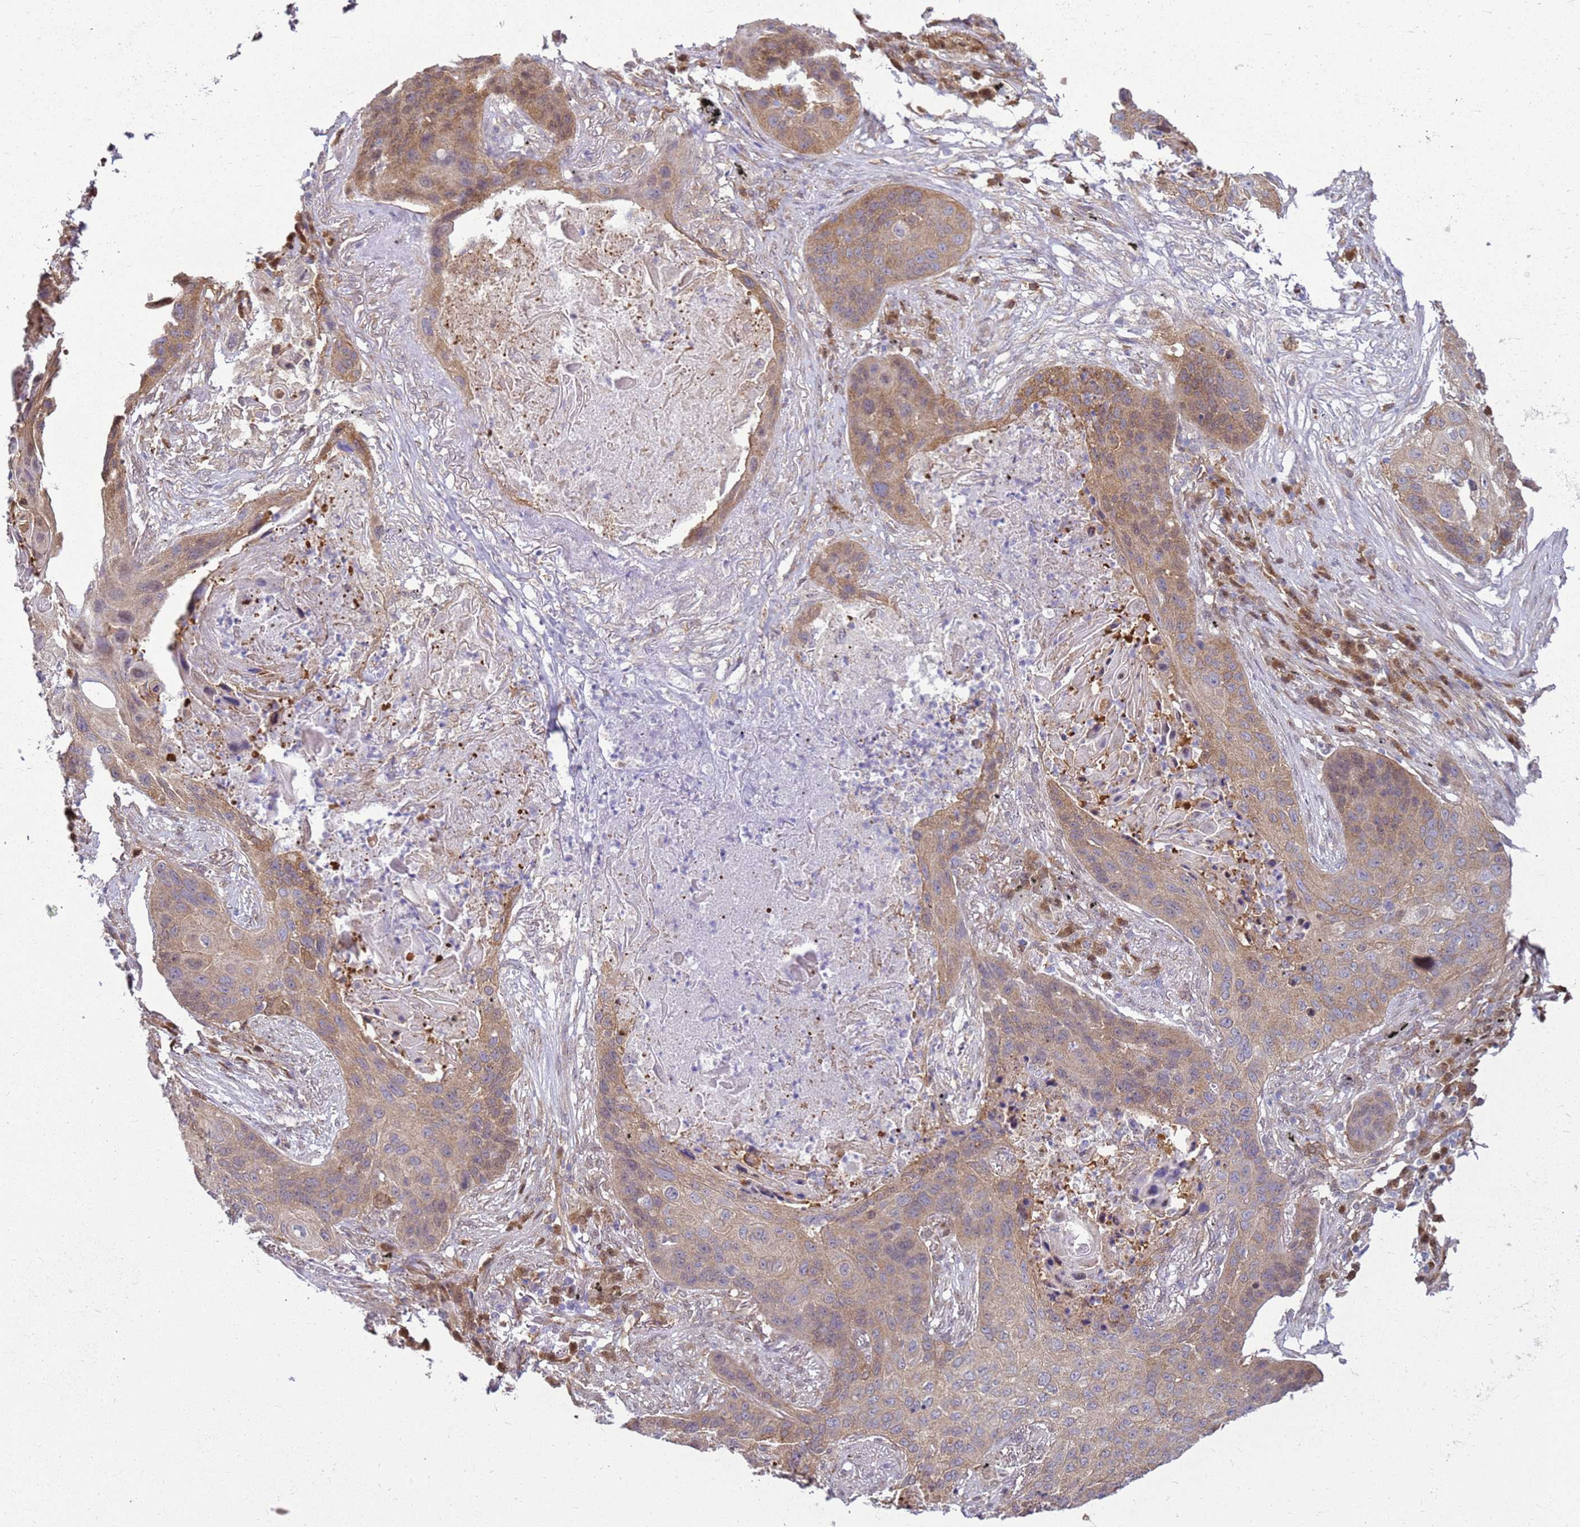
{"staining": {"intensity": "moderate", "quantity": "25%-75%", "location": "cytoplasmic/membranous"}, "tissue": "lung cancer", "cell_type": "Tumor cells", "image_type": "cancer", "snomed": [{"axis": "morphology", "description": "Squamous cell carcinoma, NOS"}, {"axis": "topography", "description": "Lung"}], "caption": "Immunohistochemical staining of lung cancer shows medium levels of moderate cytoplasmic/membranous protein expression in approximately 25%-75% of tumor cells. The staining was performed using DAB (3,3'-diaminobenzidine) to visualize the protein expression in brown, while the nuclei were stained in blue with hematoxylin (Magnification: 20x).", "gene": "YWHAE", "patient": {"sex": "female", "age": 63}}